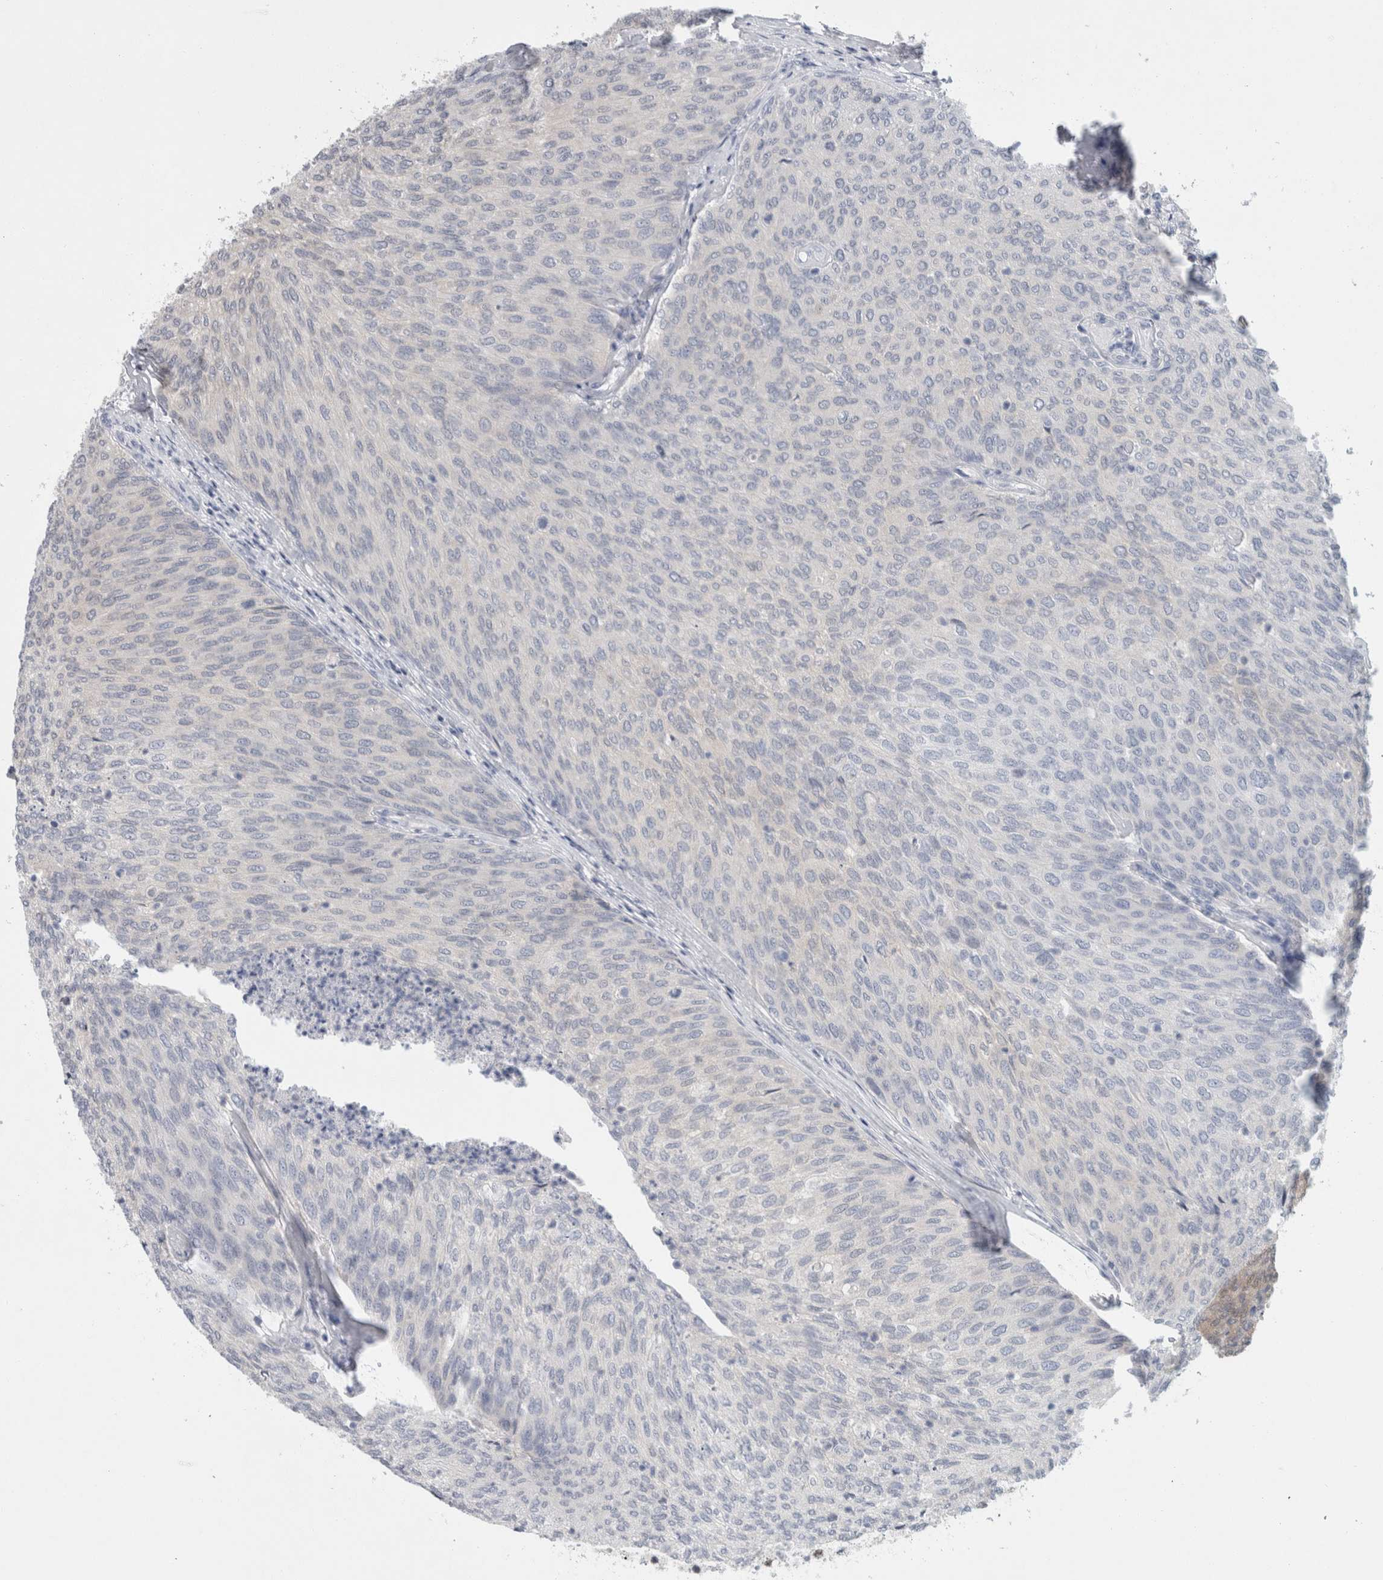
{"staining": {"intensity": "negative", "quantity": "none", "location": "none"}, "tissue": "urothelial cancer", "cell_type": "Tumor cells", "image_type": "cancer", "snomed": [{"axis": "morphology", "description": "Urothelial carcinoma, Low grade"}, {"axis": "topography", "description": "Urinary bladder"}], "caption": "This is an immunohistochemistry image of human low-grade urothelial carcinoma. There is no staining in tumor cells.", "gene": "CASP6", "patient": {"sex": "female", "age": 79}}